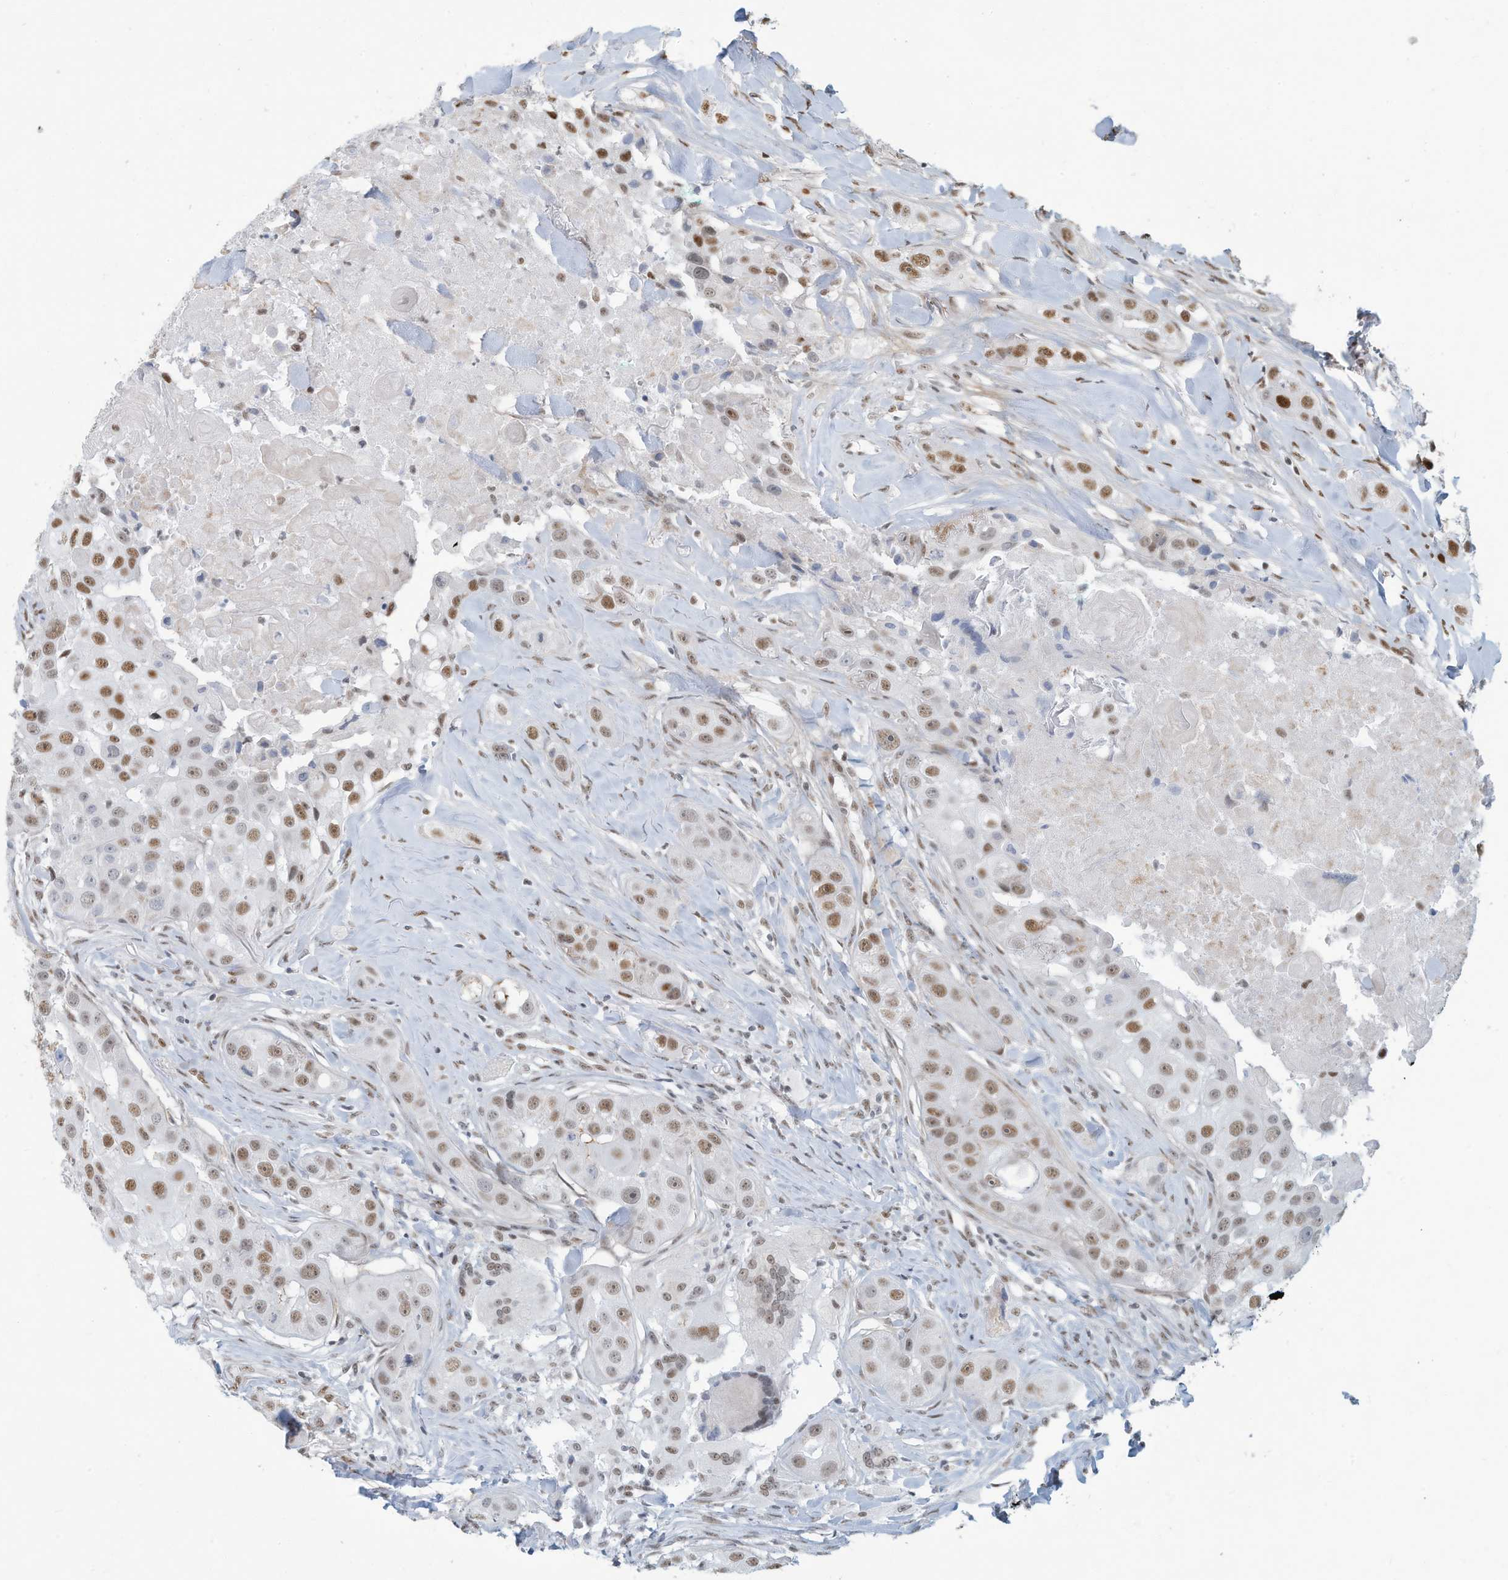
{"staining": {"intensity": "moderate", "quantity": ">75%", "location": "nuclear"}, "tissue": "head and neck cancer", "cell_type": "Tumor cells", "image_type": "cancer", "snomed": [{"axis": "morphology", "description": "Normal tissue, NOS"}, {"axis": "morphology", "description": "Squamous cell carcinoma, NOS"}, {"axis": "topography", "description": "Skeletal muscle"}, {"axis": "topography", "description": "Head-Neck"}], "caption": "Head and neck cancer (squamous cell carcinoma) stained for a protein (brown) shows moderate nuclear positive staining in about >75% of tumor cells.", "gene": "SARNP", "patient": {"sex": "male", "age": 51}}